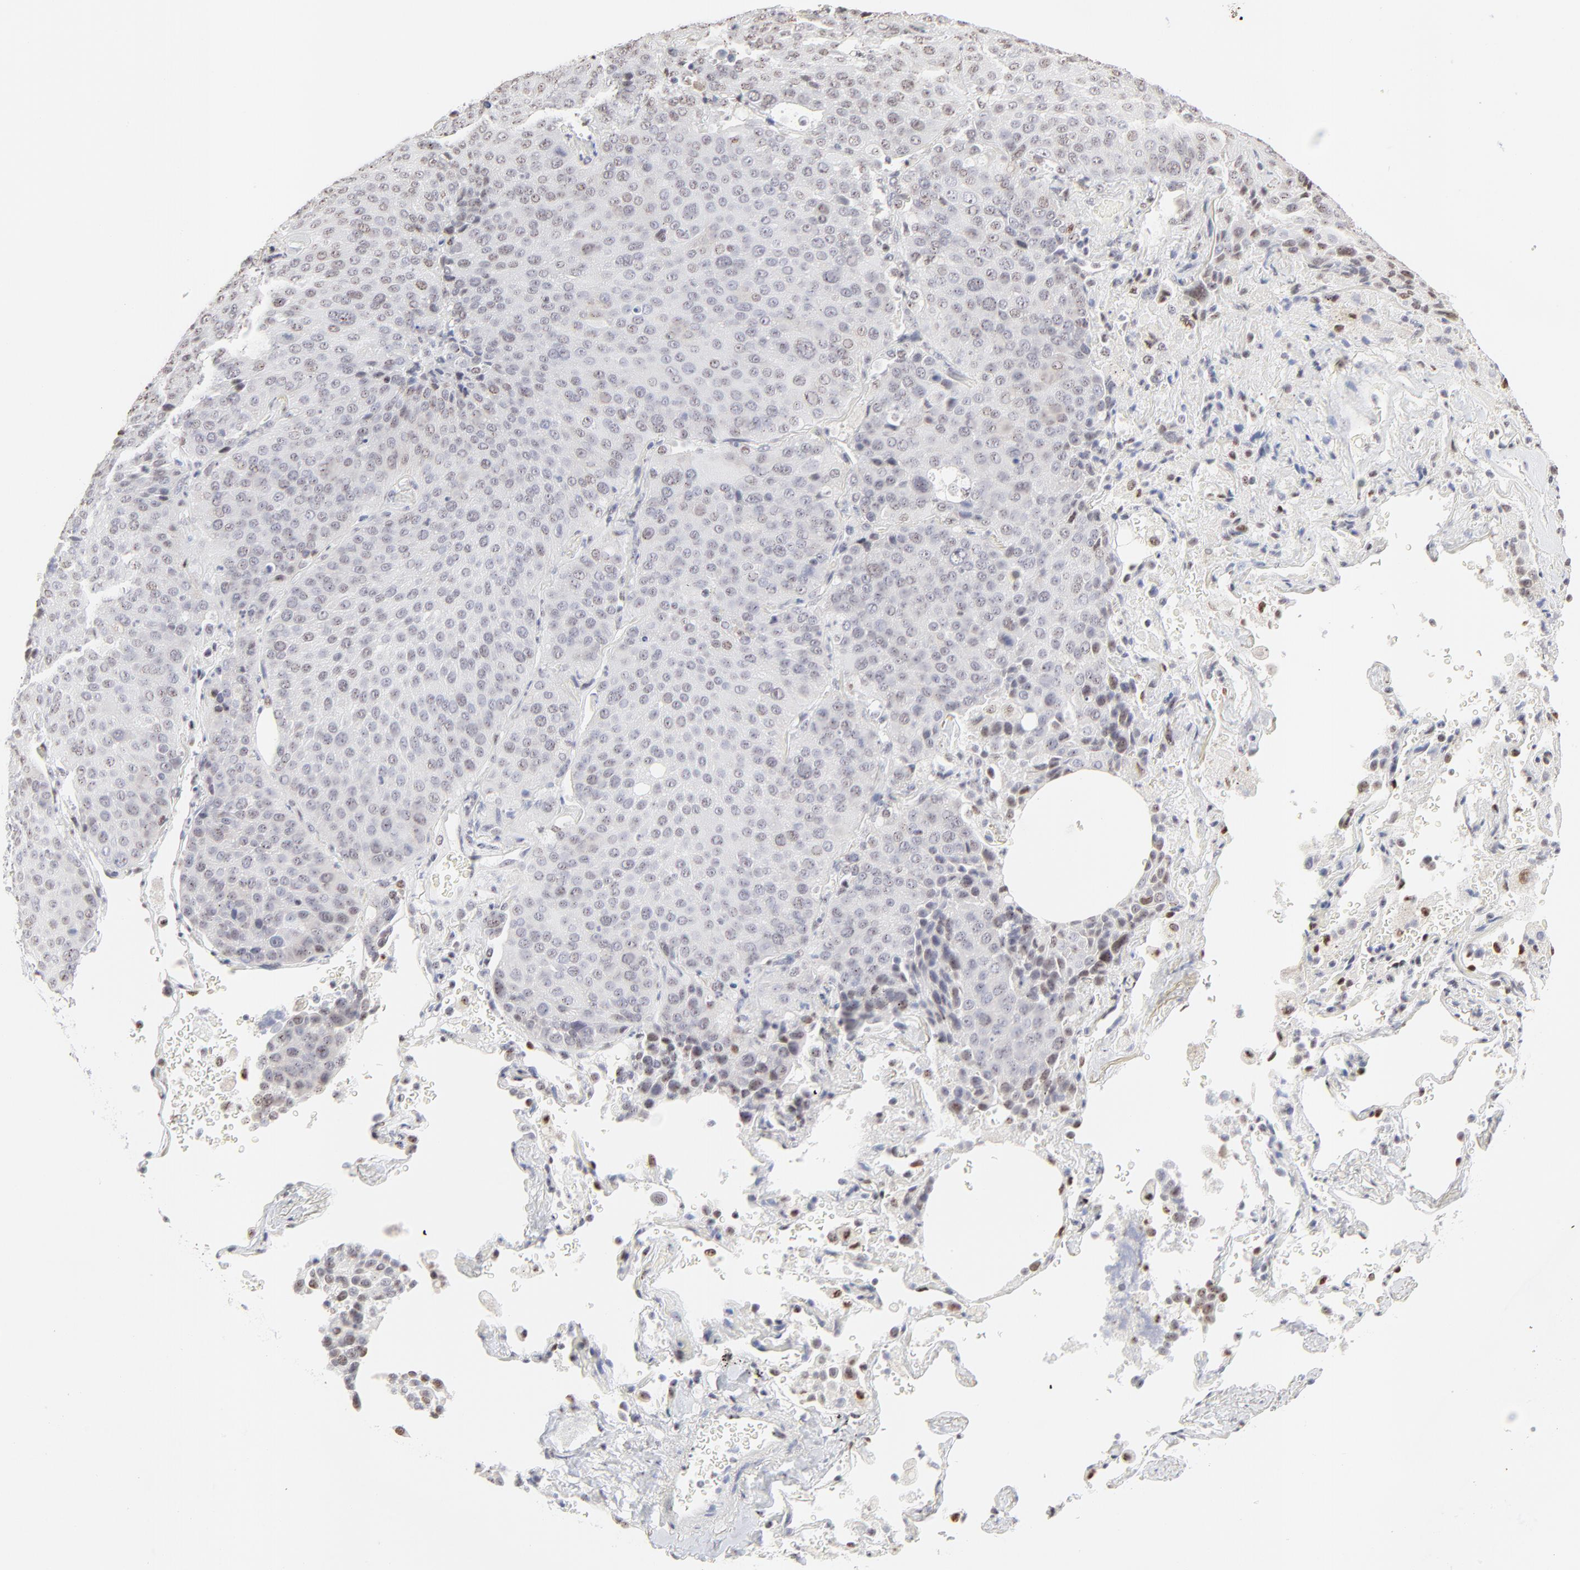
{"staining": {"intensity": "negative", "quantity": "none", "location": "none"}, "tissue": "lung cancer", "cell_type": "Tumor cells", "image_type": "cancer", "snomed": [{"axis": "morphology", "description": "Squamous cell carcinoma, NOS"}, {"axis": "topography", "description": "Lung"}], "caption": "Tumor cells are negative for brown protein staining in lung cancer (squamous cell carcinoma).", "gene": "NFIL3", "patient": {"sex": "male", "age": 54}}